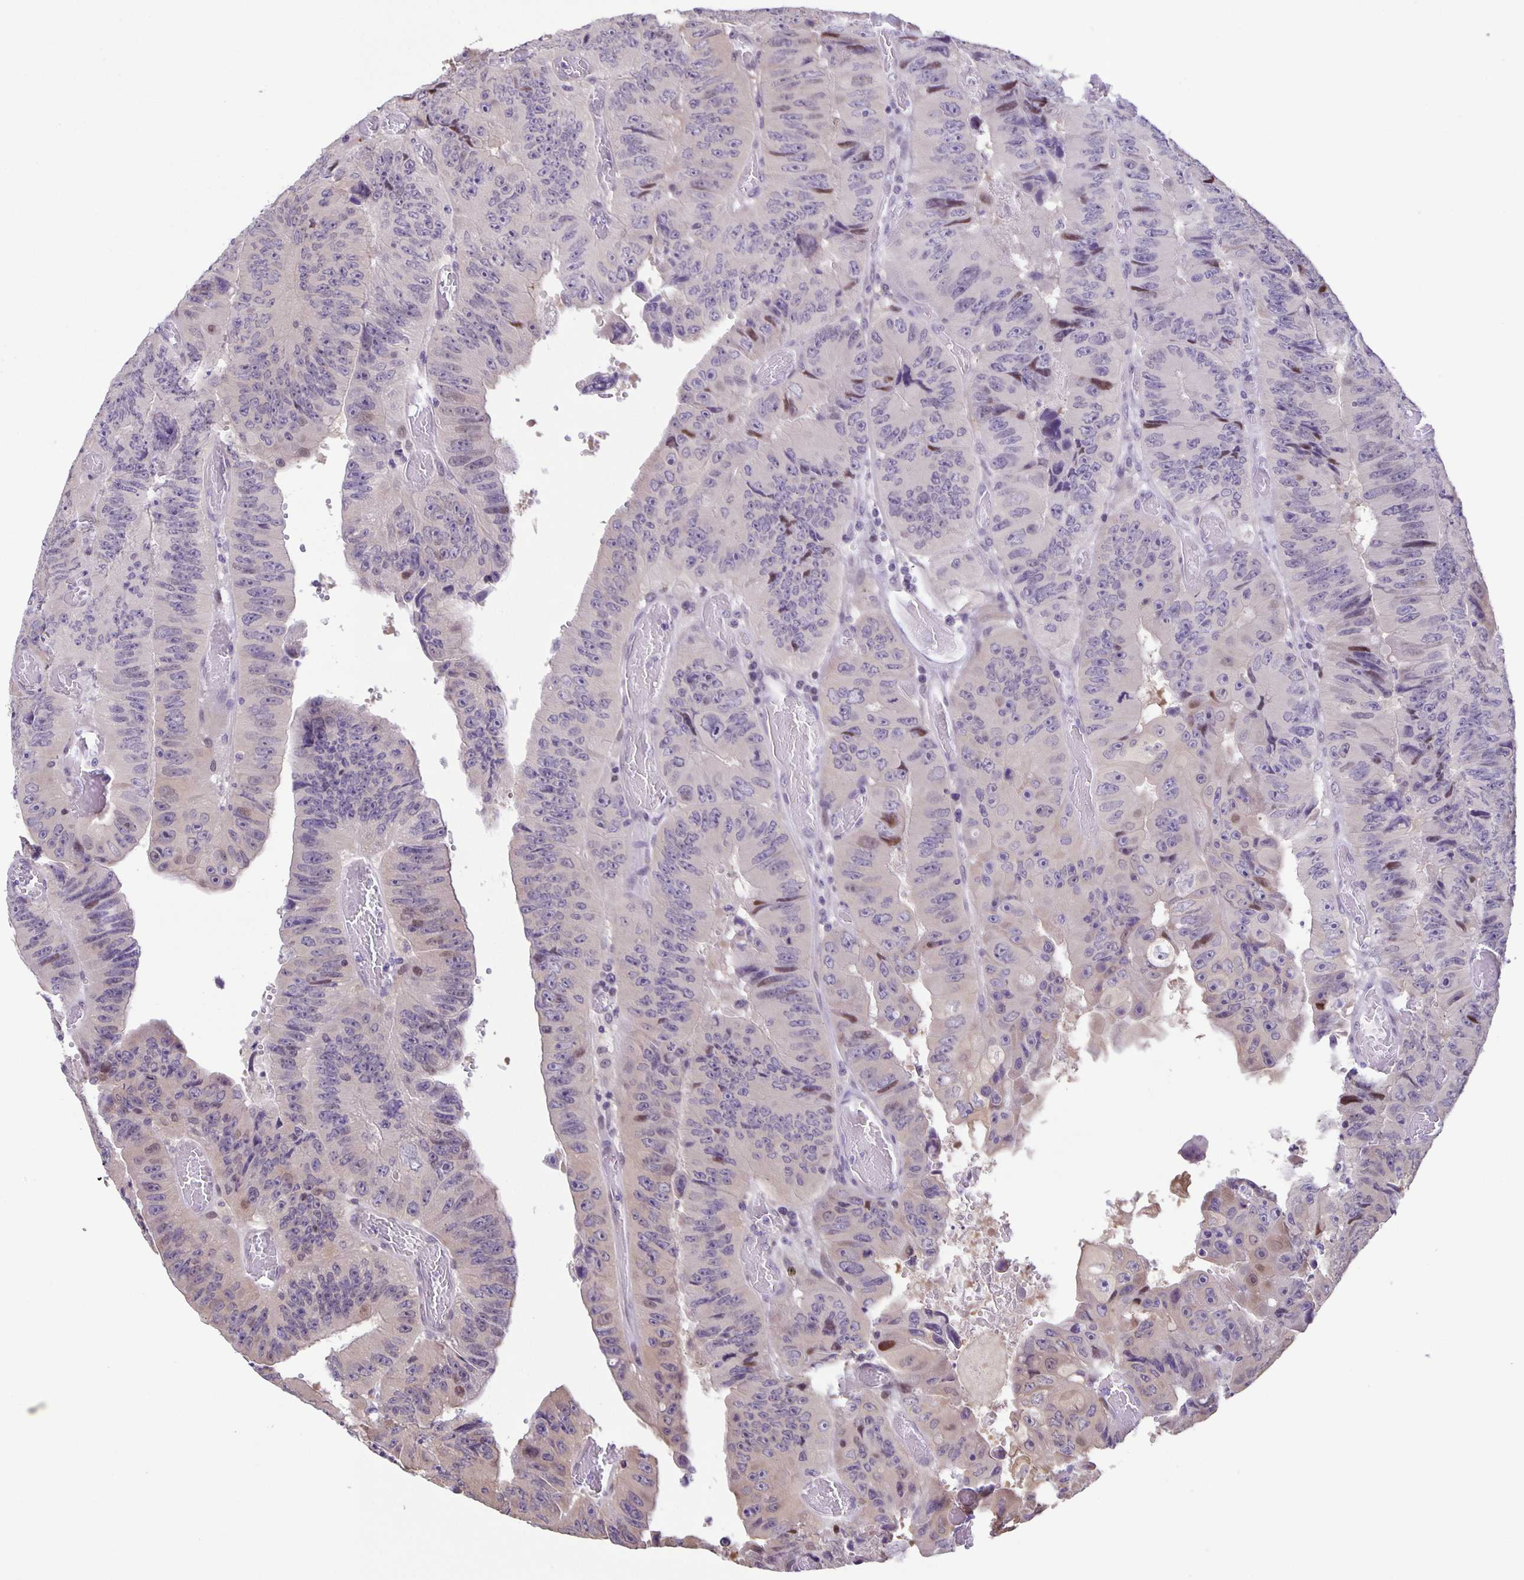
{"staining": {"intensity": "moderate", "quantity": "<25%", "location": "nuclear"}, "tissue": "colorectal cancer", "cell_type": "Tumor cells", "image_type": "cancer", "snomed": [{"axis": "morphology", "description": "Adenocarcinoma, NOS"}, {"axis": "topography", "description": "Colon"}], "caption": "Tumor cells exhibit low levels of moderate nuclear positivity in about <25% of cells in human colorectal adenocarcinoma. The staining was performed using DAB (3,3'-diaminobenzidine) to visualize the protein expression in brown, while the nuclei were stained in blue with hematoxylin (Magnification: 20x).", "gene": "MAPK12", "patient": {"sex": "female", "age": 84}}